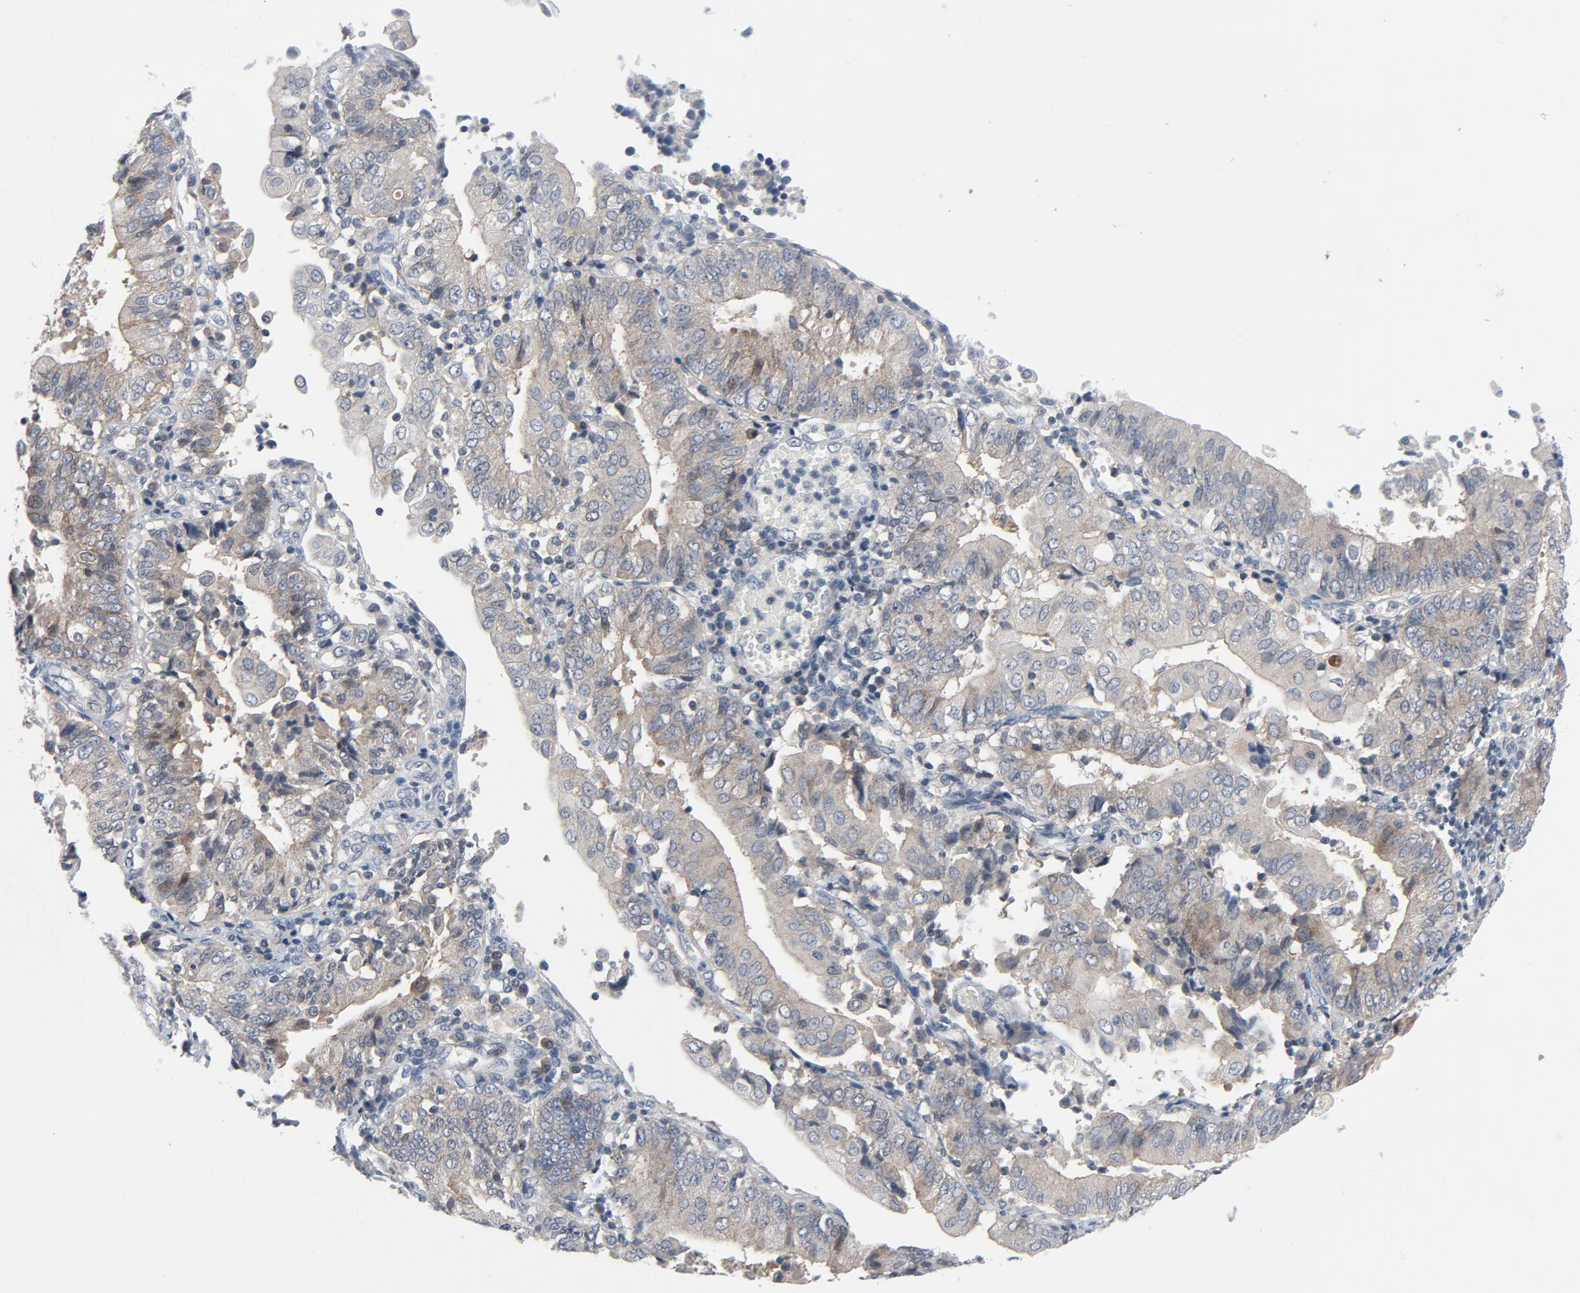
{"staining": {"intensity": "weak", "quantity": ">75%", "location": "cytoplasmic/membranous"}, "tissue": "endometrial cancer", "cell_type": "Tumor cells", "image_type": "cancer", "snomed": [{"axis": "morphology", "description": "Adenocarcinoma, NOS"}, {"axis": "topography", "description": "Endometrium"}], "caption": "Protein expression analysis of adenocarcinoma (endometrial) reveals weak cytoplasmic/membranous staining in approximately >75% of tumor cells.", "gene": "TSG101", "patient": {"sex": "female", "age": 75}}